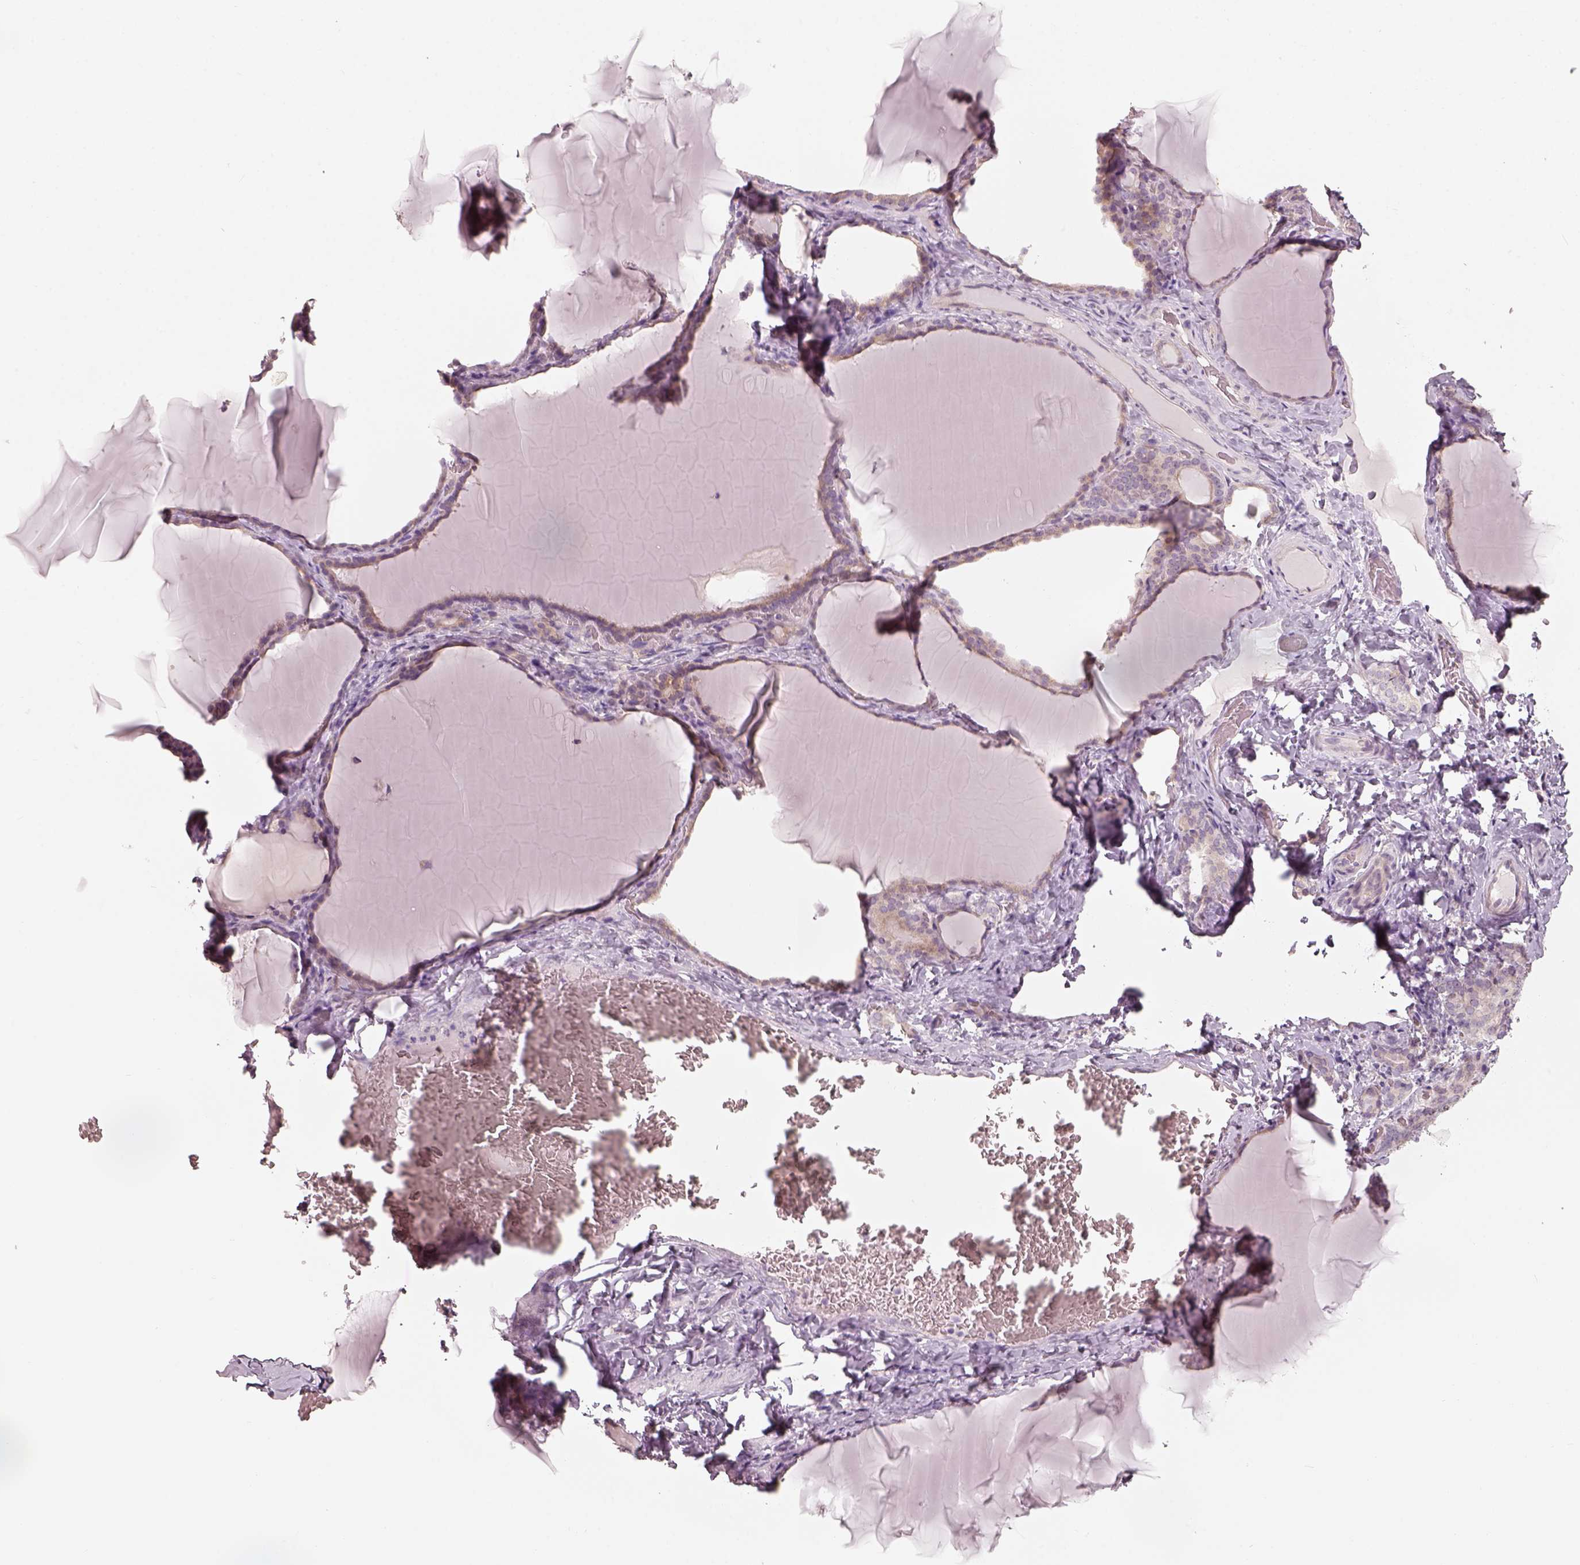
{"staining": {"intensity": "weak", "quantity": ">75%", "location": "cytoplasmic/membranous"}, "tissue": "thyroid gland", "cell_type": "Glandular cells", "image_type": "normal", "snomed": [{"axis": "morphology", "description": "Normal tissue, NOS"}, {"axis": "morphology", "description": "Hyperplasia, NOS"}, {"axis": "topography", "description": "Thyroid gland"}], "caption": "Protein positivity by IHC demonstrates weak cytoplasmic/membranous expression in approximately >75% of glandular cells in normal thyroid gland.", "gene": "CDS1", "patient": {"sex": "female", "age": 27}}